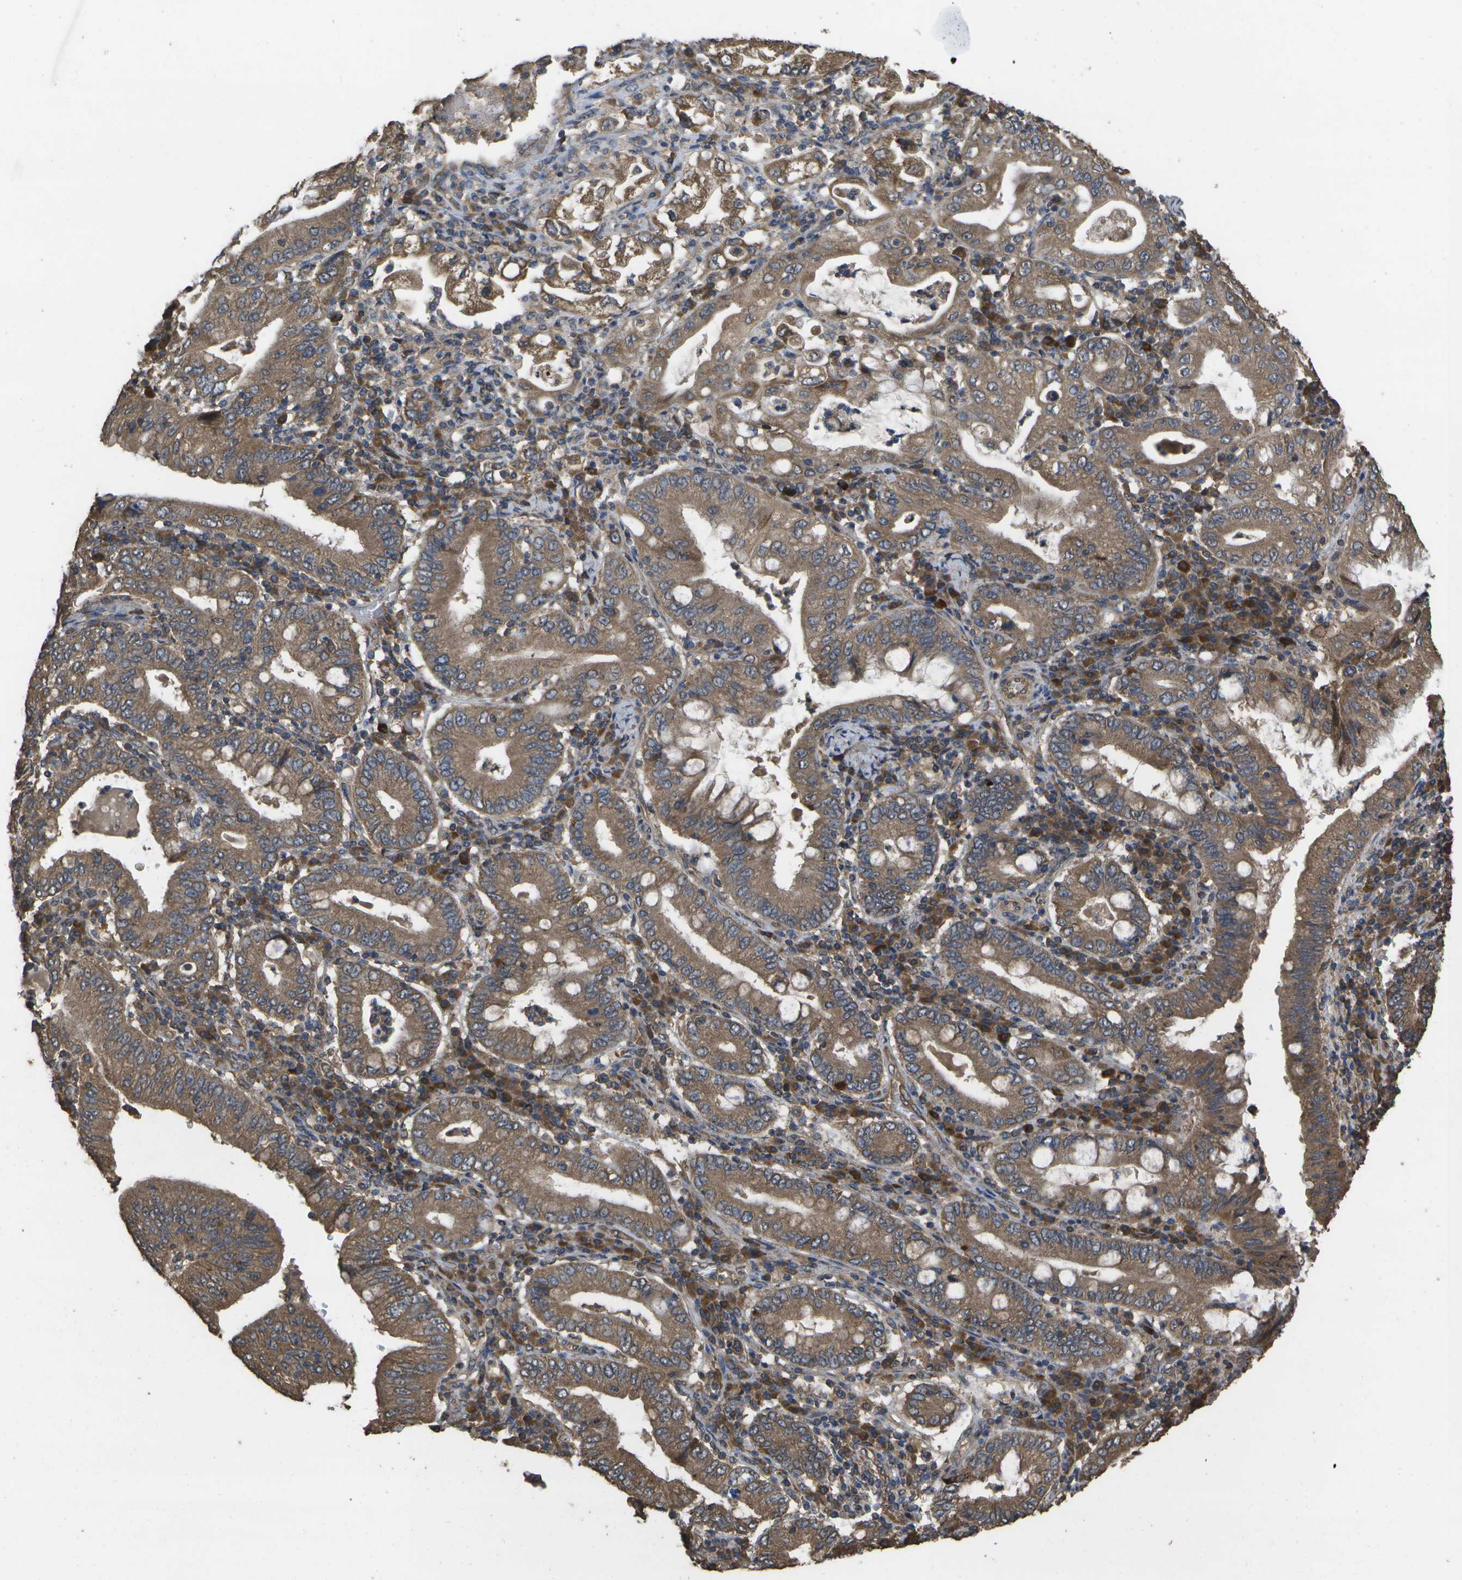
{"staining": {"intensity": "moderate", "quantity": ">75%", "location": "cytoplasmic/membranous"}, "tissue": "stomach cancer", "cell_type": "Tumor cells", "image_type": "cancer", "snomed": [{"axis": "morphology", "description": "Normal tissue, NOS"}, {"axis": "morphology", "description": "Adenocarcinoma, NOS"}, {"axis": "topography", "description": "Esophagus"}, {"axis": "topography", "description": "Stomach, upper"}, {"axis": "topography", "description": "Peripheral nerve tissue"}], "caption": "Approximately >75% of tumor cells in human stomach adenocarcinoma exhibit moderate cytoplasmic/membranous protein expression as visualized by brown immunohistochemical staining.", "gene": "SACS", "patient": {"sex": "male", "age": 62}}